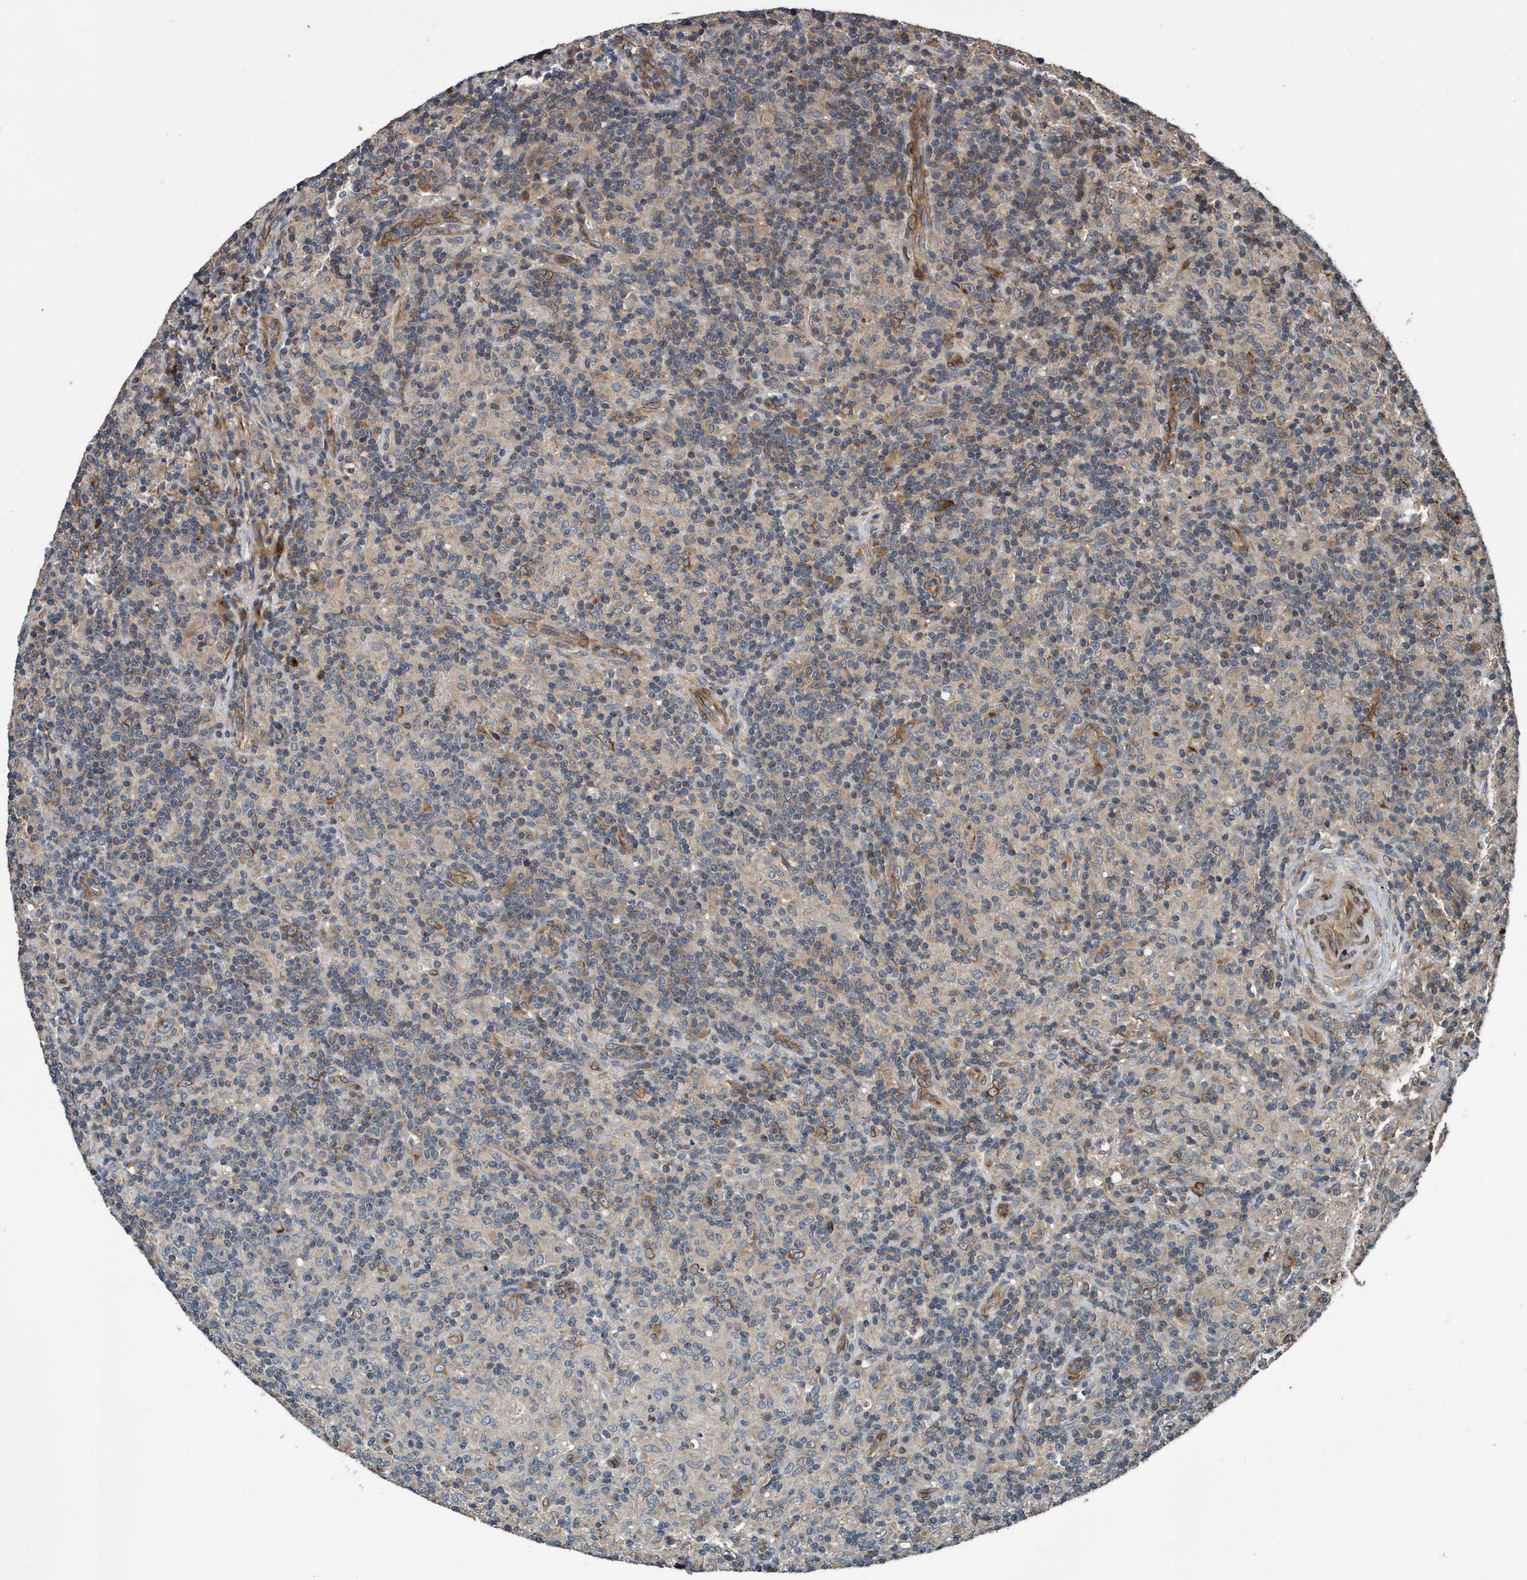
{"staining": {"intensity": "moderate", "quantity": ">75%", "location": "cytoplasmic/membranous"}, "tissue": "lymphoma", "cell_type": "Tumor cells", "image_type": "cancer", "snomed": [{"axis": "morphology", "description": "Hodgkin's disease, NOS"}, {"axis": "topography", "description": "Lymph node"}], "caption": "DAB immunohistochemical staining of Hodgkin's disease displays moderate cytoplasmic/membranous protein expression in about >75% of tumor cells.", "gene": "MACC1", "patient": {"sex": "male", "age": 70}}